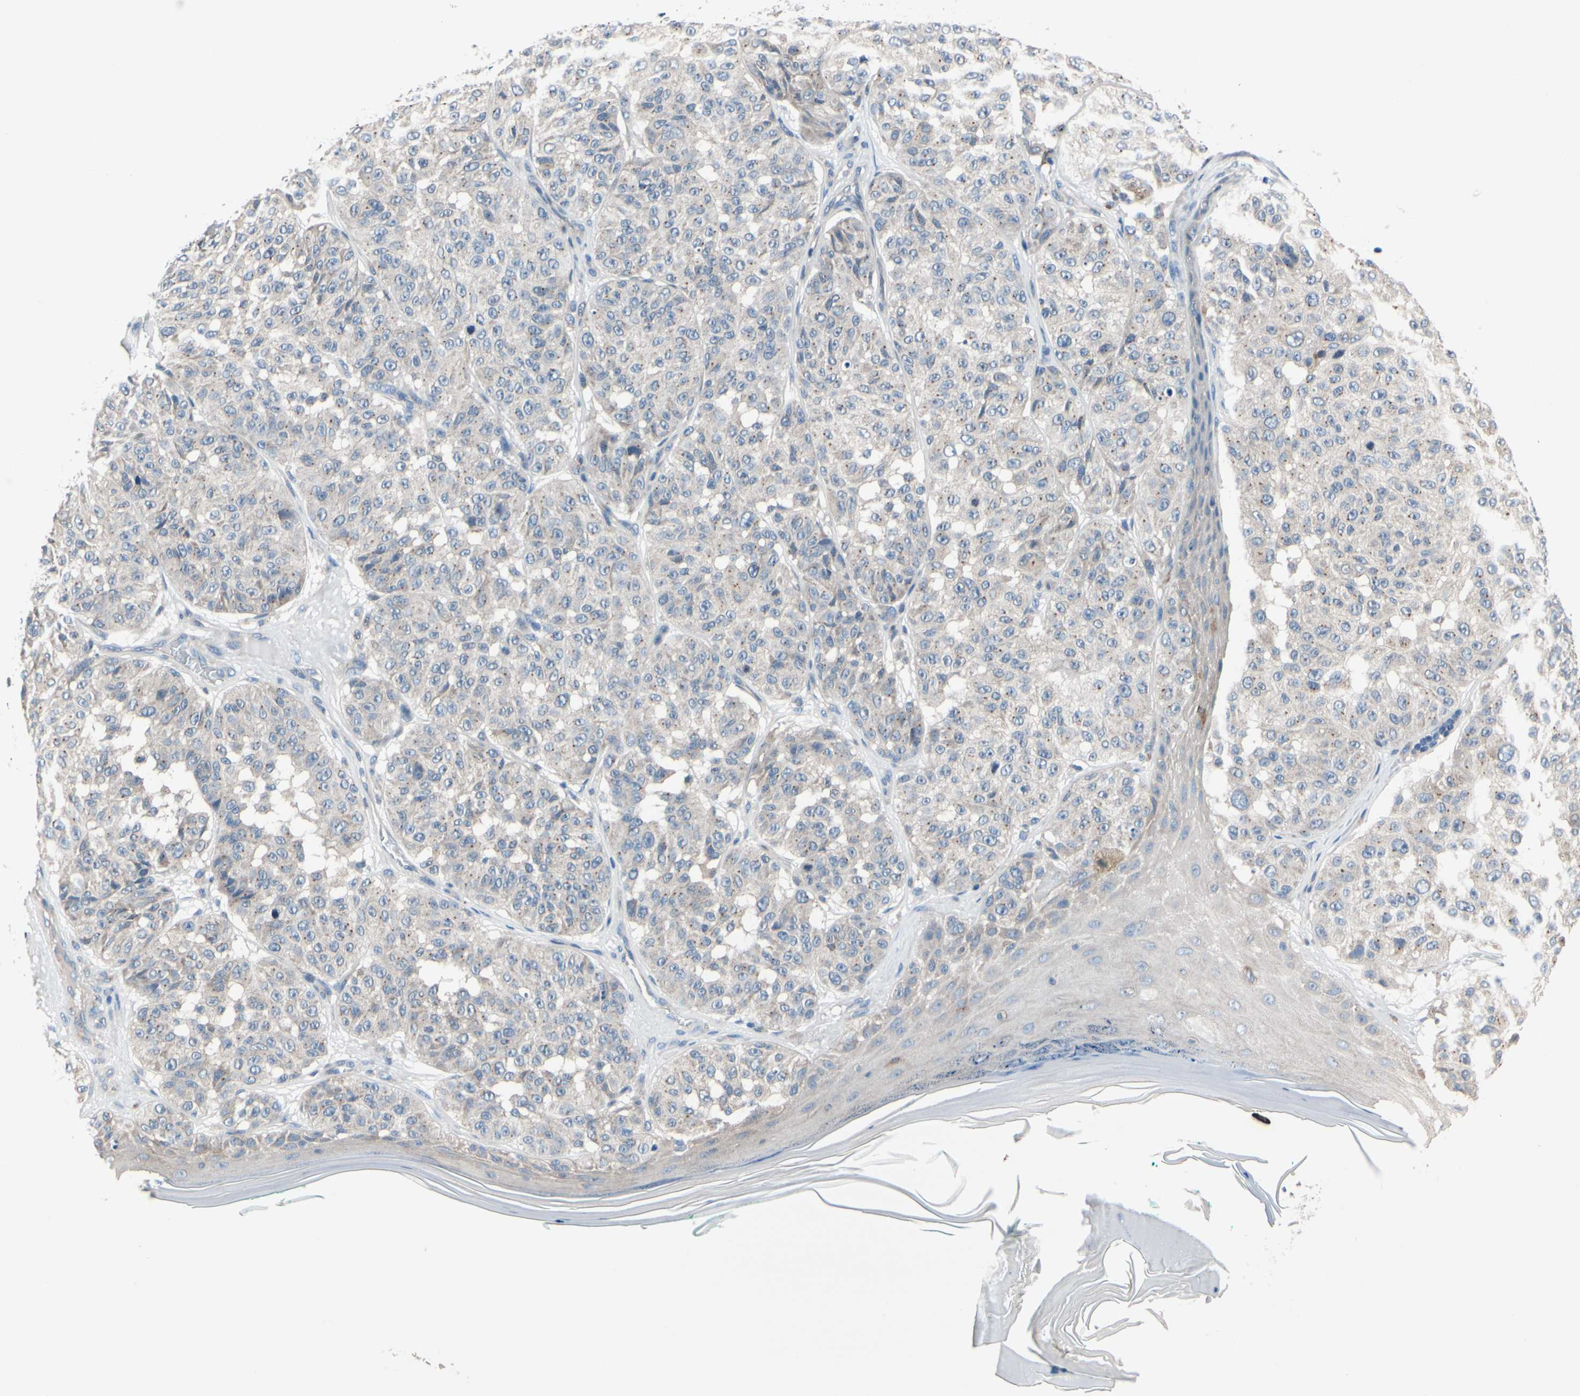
{"staining": {"intensity": "negative", "quantity": "none", "location": "none"}, "tissue": "melanoma", "cell_type": "Tumor cells", "image_type": "cancer", "snomed": [{"axis": "morphology", "description": "Malignant melanoma, NOS"}, {"axis": "topography", "description": "Skin"}], "caption": "IHC of malignant melanoma shows no staining in tumor cells.", "gene": "PRKAR2B", "patient": {"sex": "female", "age": 46}}